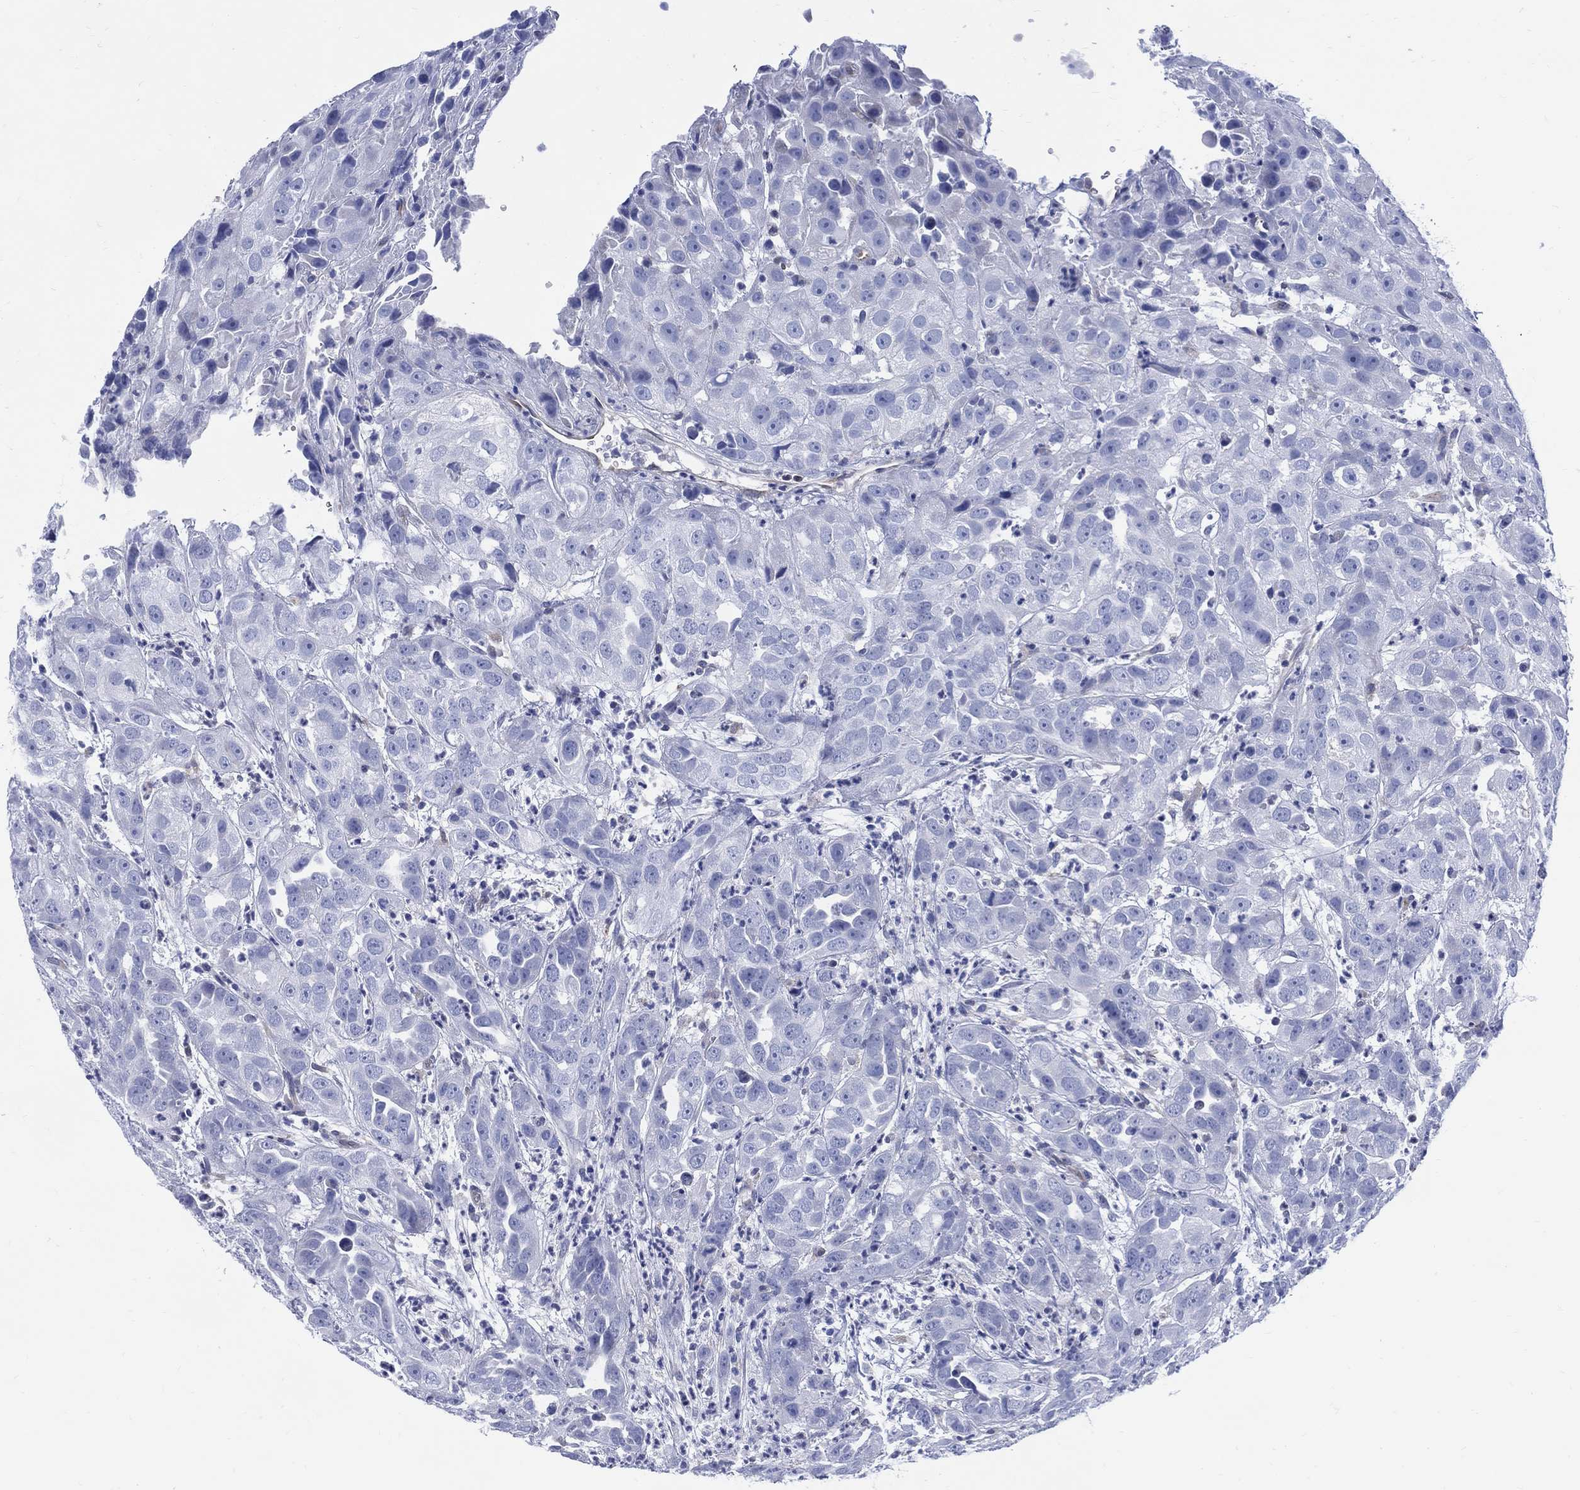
{"staining": {"intensity": "negative", "quantity": "none", "location": "none"}, "tissue": "urothelial cancer", "cell_type": "Tumor cells", "image_type": "cancer", "snomed": [{"axis": "morphology", "description": "Urothelial carcinoma, High grade"}, {"axis": "topography", "description": "Urinary bladder"}], "caption": "The photomicrograph exhibits no staining of tumor cells in urothelial carcinoma (high-grade).", "gene": "DDI1", "patient": {"sex": "female", "age": 41}}